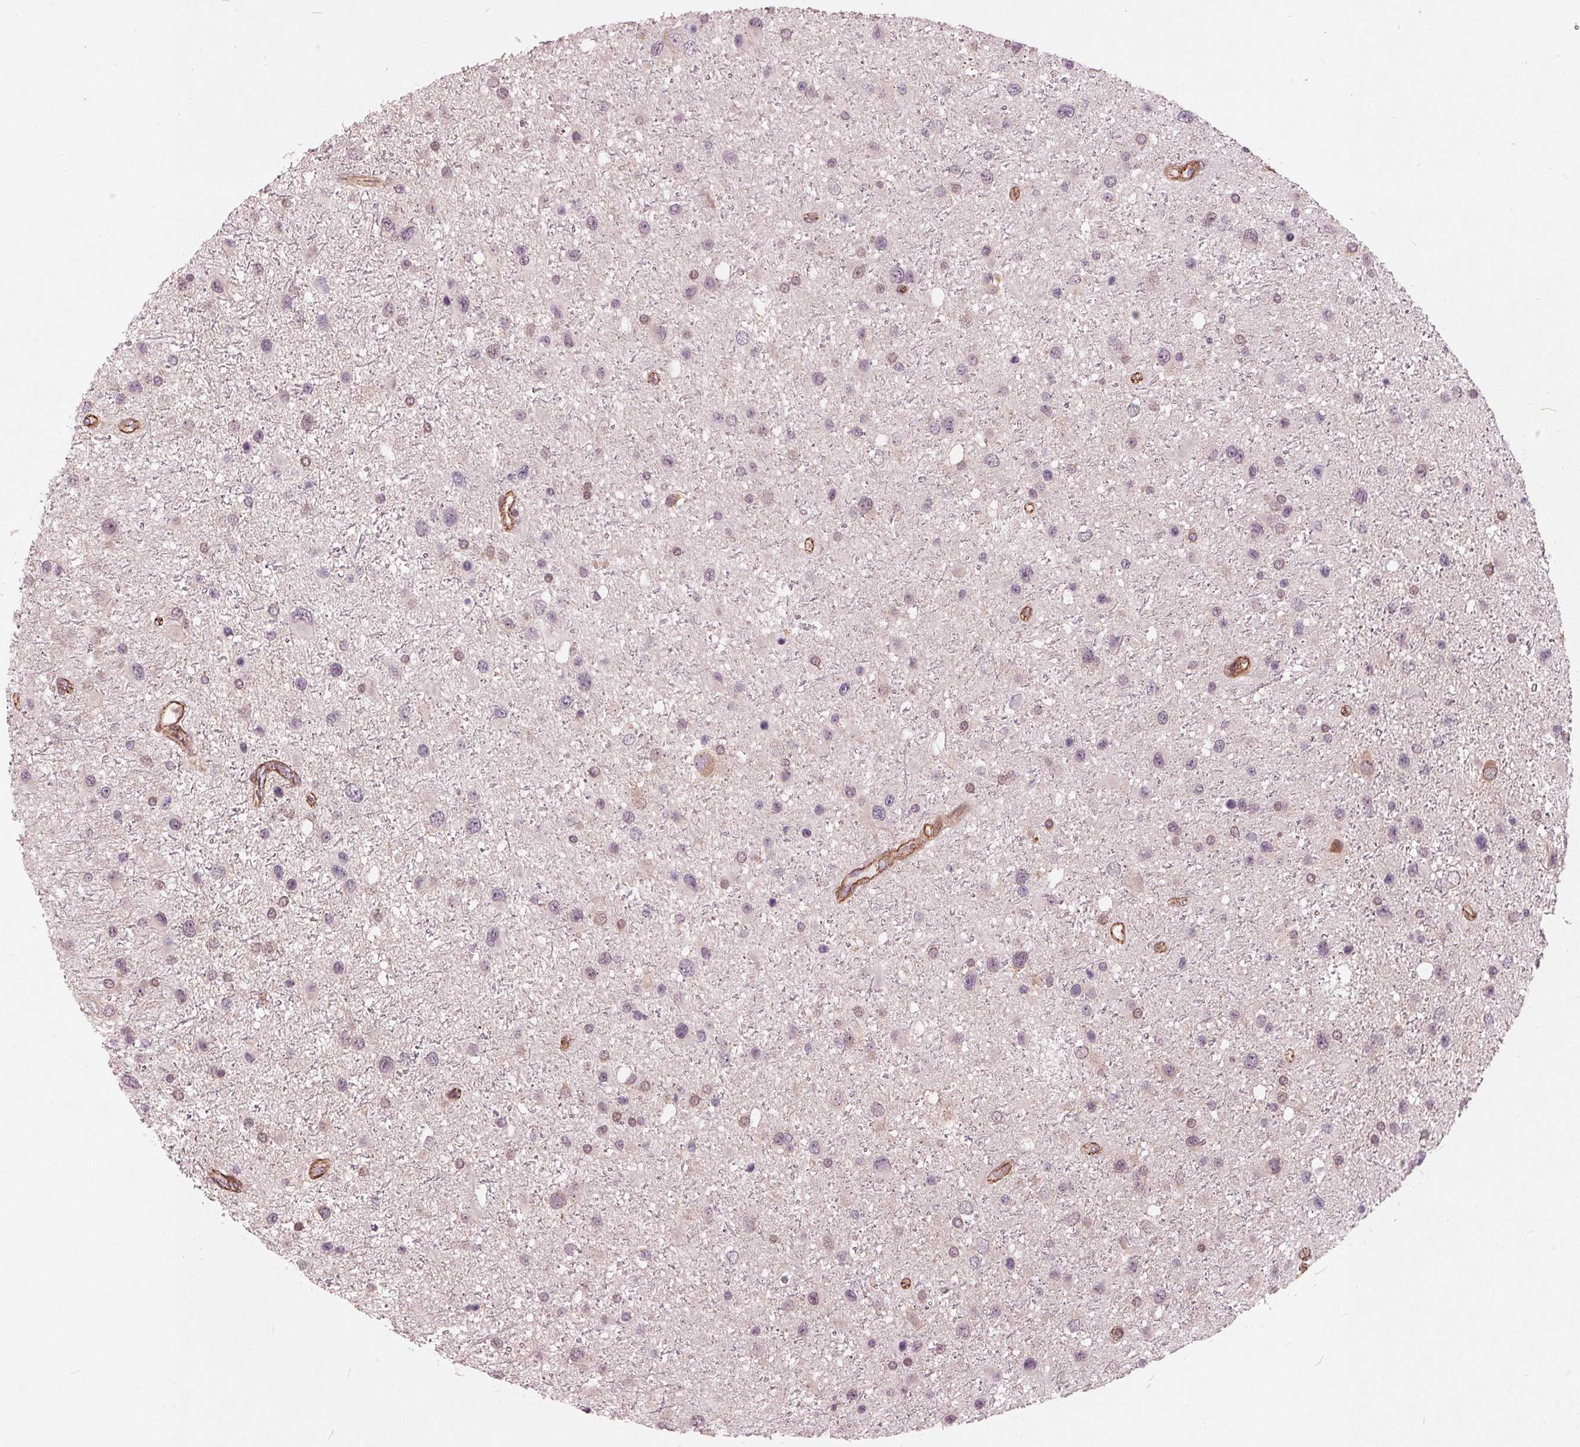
{"staining": {"intensity": "negative", "quantity": "none", "location": "none"}, "tissue": "glioma", "cell_type": "Tumor cells", "image_type": "cancer", "snomed": [{"axis": "morphology", "description": "Glioma, malignant, Low grade"}, {"axis": "topography", "description": "Brain"}], "caption": "Tumor cells show no significant protein staining in malignant glioma (low-grade).", "gene": "TXNIP", "patient": {"sex": "female", "age": 32}}